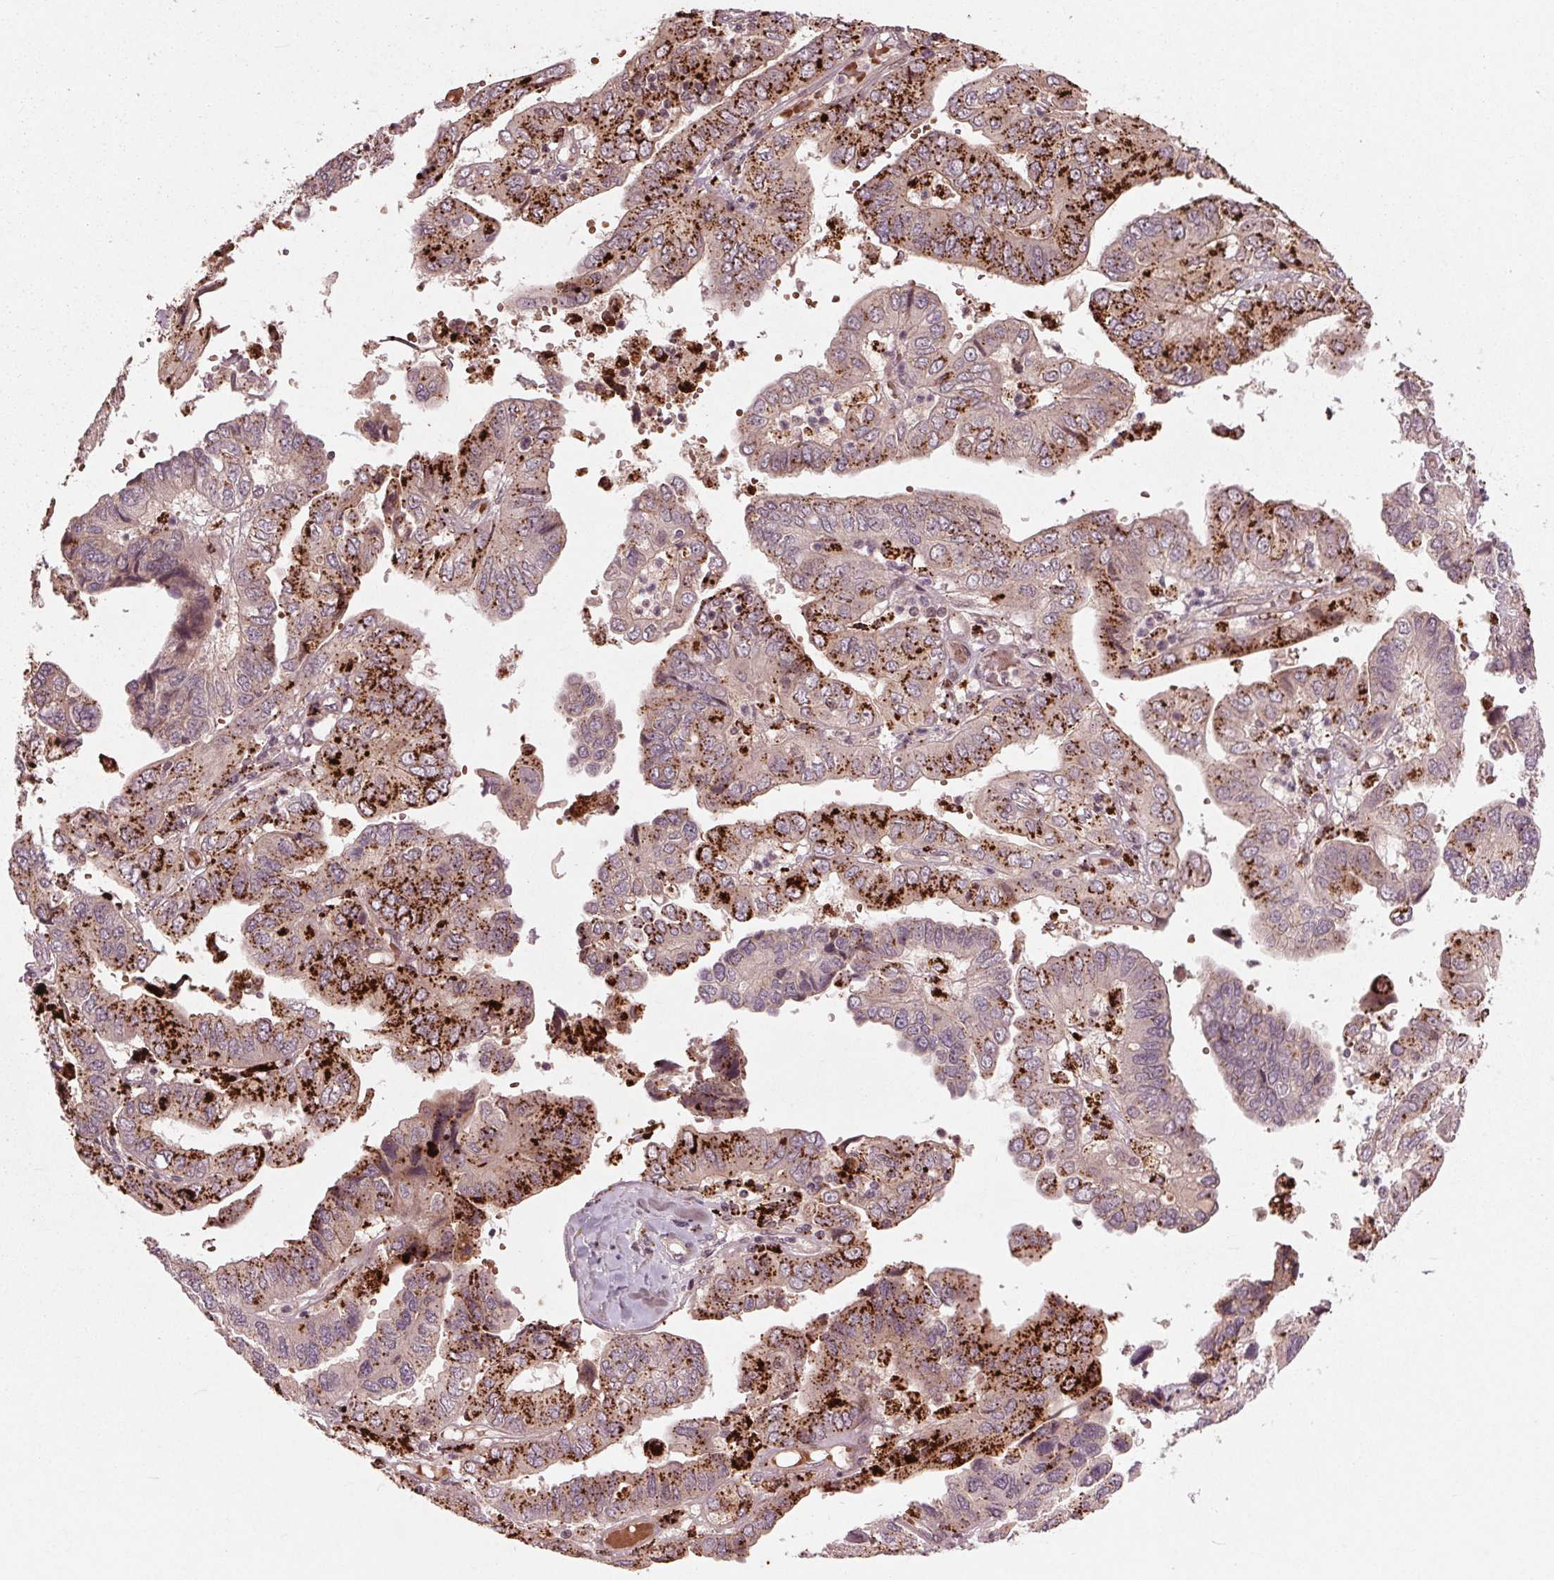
{"staining": {"intensity": "weak", "quantity": ">75%", "location": "cytoplasmic/membranous"}, "tissue": "ovarian cancer", "cell_type": "Tumor cells", "image_type": "cancer", "snomed": [{"axis": "morphology", "description": "Cystadenocarcinoma, serous, NOS"}, {"axis": "topography", "description": "Ovary"}], "caption": "This micrograph shows immunohistochemistry (IHC) staining of ovarian cancer (serous cystadenocarcinoma), with low weak cytoplasmic/membranous expression in approximately >75% of tumor cells.", "gene": "CDKL4", "patient": {"sex": "female", "age": 79}}